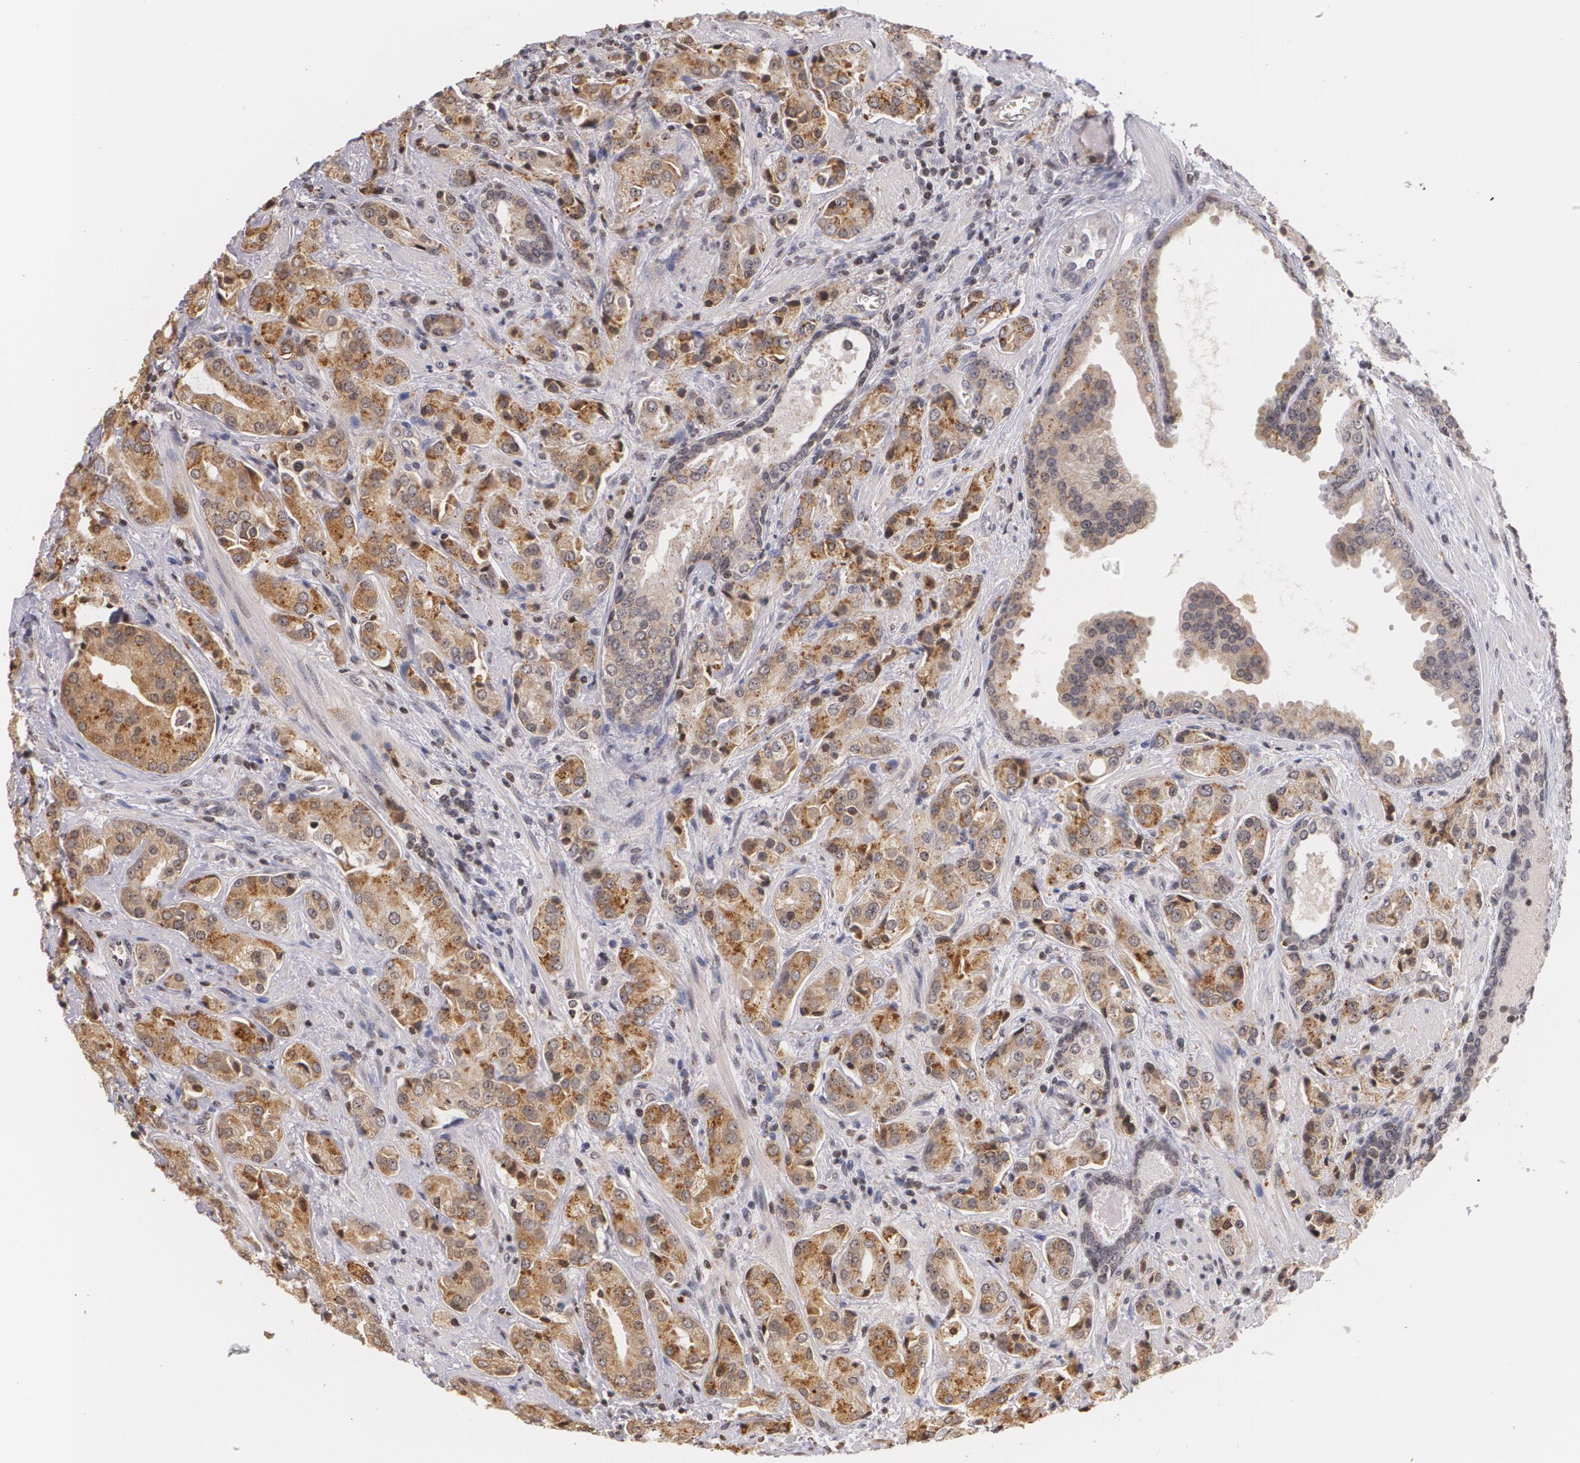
{"staining": {"intensity": "moderate", "quantity": ">75%", "location": "cytoplasmic/membranous"}, "tissue": "prostate cancer", "cell_type": "Tumor cells", "image_type": "cancer", "snomed": [{"axis": "morphology", "description": "Adenocarcinoma, Medium grade"}, {"axis": "topography", "description": "Prostate"}], "caption": "The histopathology image reveals a brown stain indicating the presence of a protein in the cytoplasmic/membranous of tumor cells in prostate cancer (adenocarcinoma (medium-grade)).", "gene": "VAV3", "patient": {"sex": "male", "age": 70}}